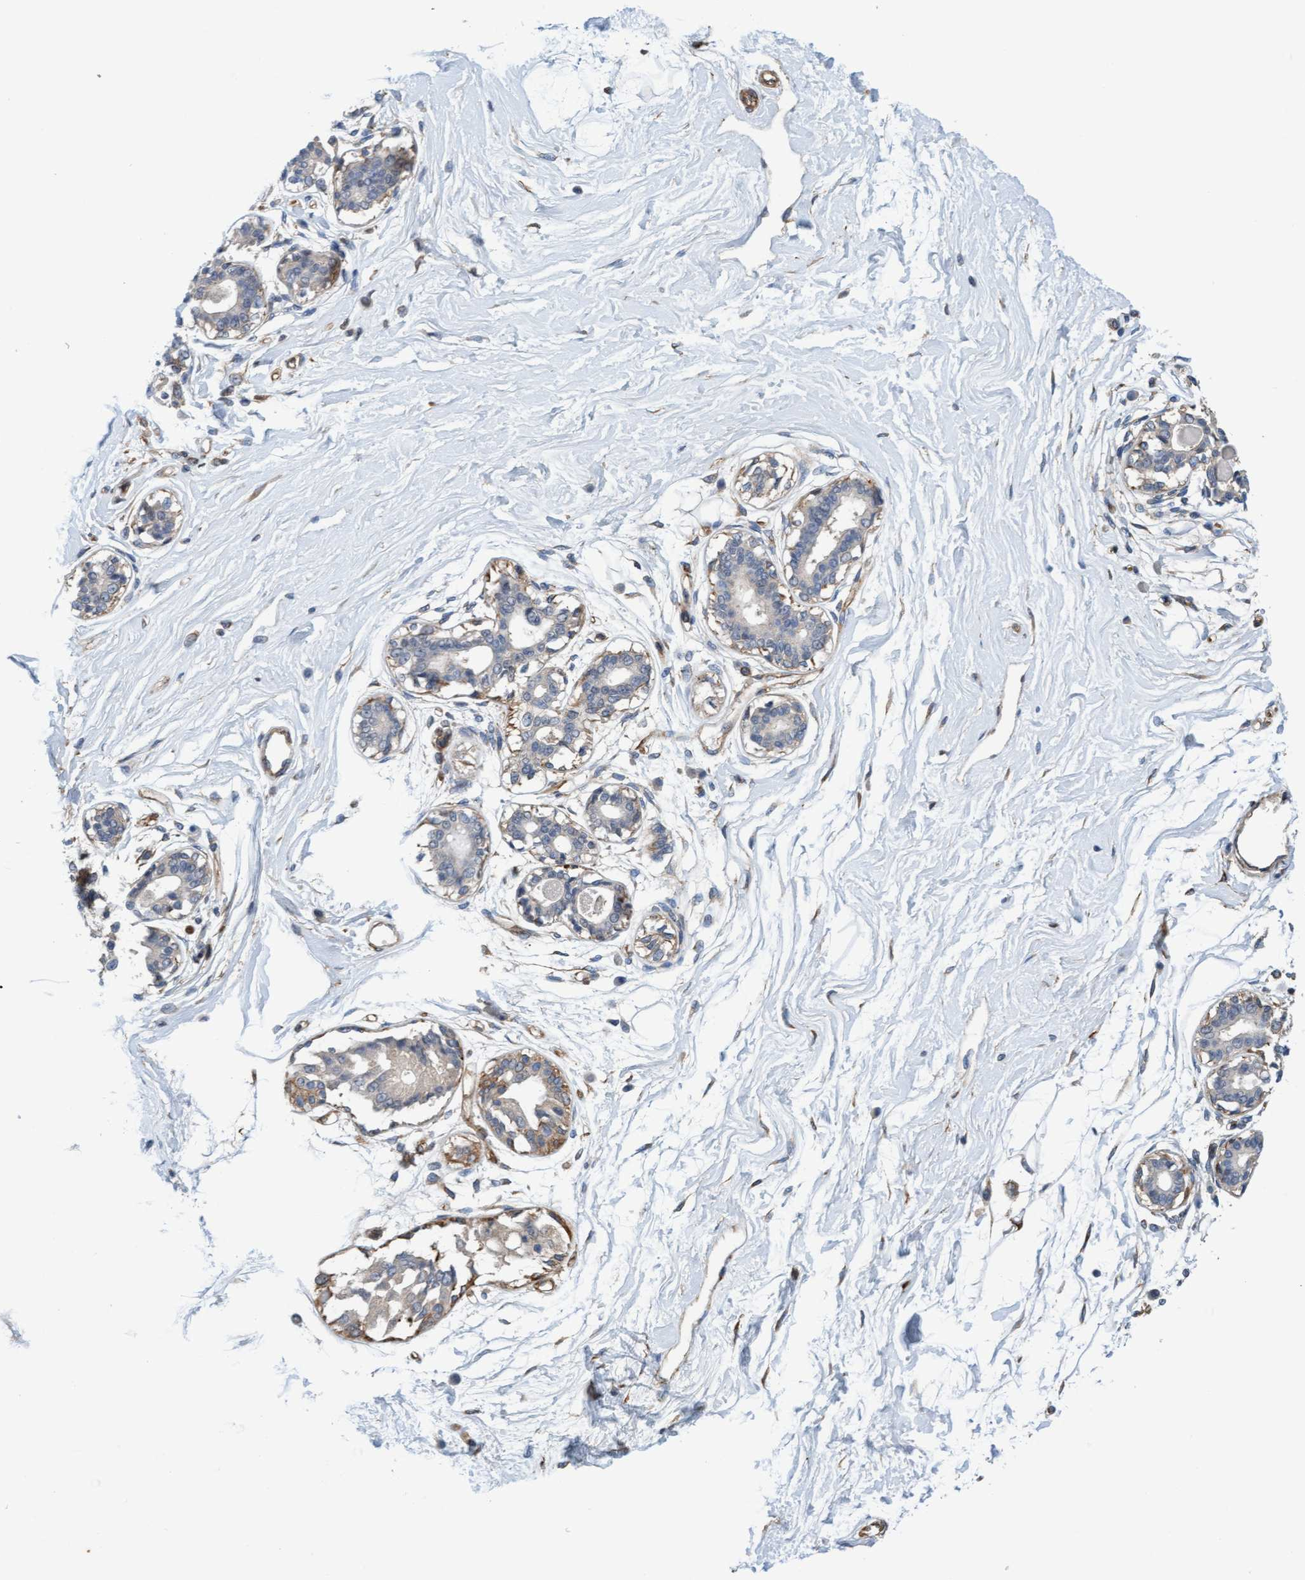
{"staining": {"intensity": "negative", "quantity": "none", "location": "none"}, "tissue": "breast", "cell_type": "Adipocytes", "image_type": "normal", "snomed": [{"axis": "morphology", "description": "Normal tissue, NOS"}, {"axis": "topography", "description": "Breast"}], "caption": "DAB immunohistochemical staining of benign breast displays no significant expression in adipocytes.", "gene": "FMNL3", "patient": {"sex": "female", "age": 45}}